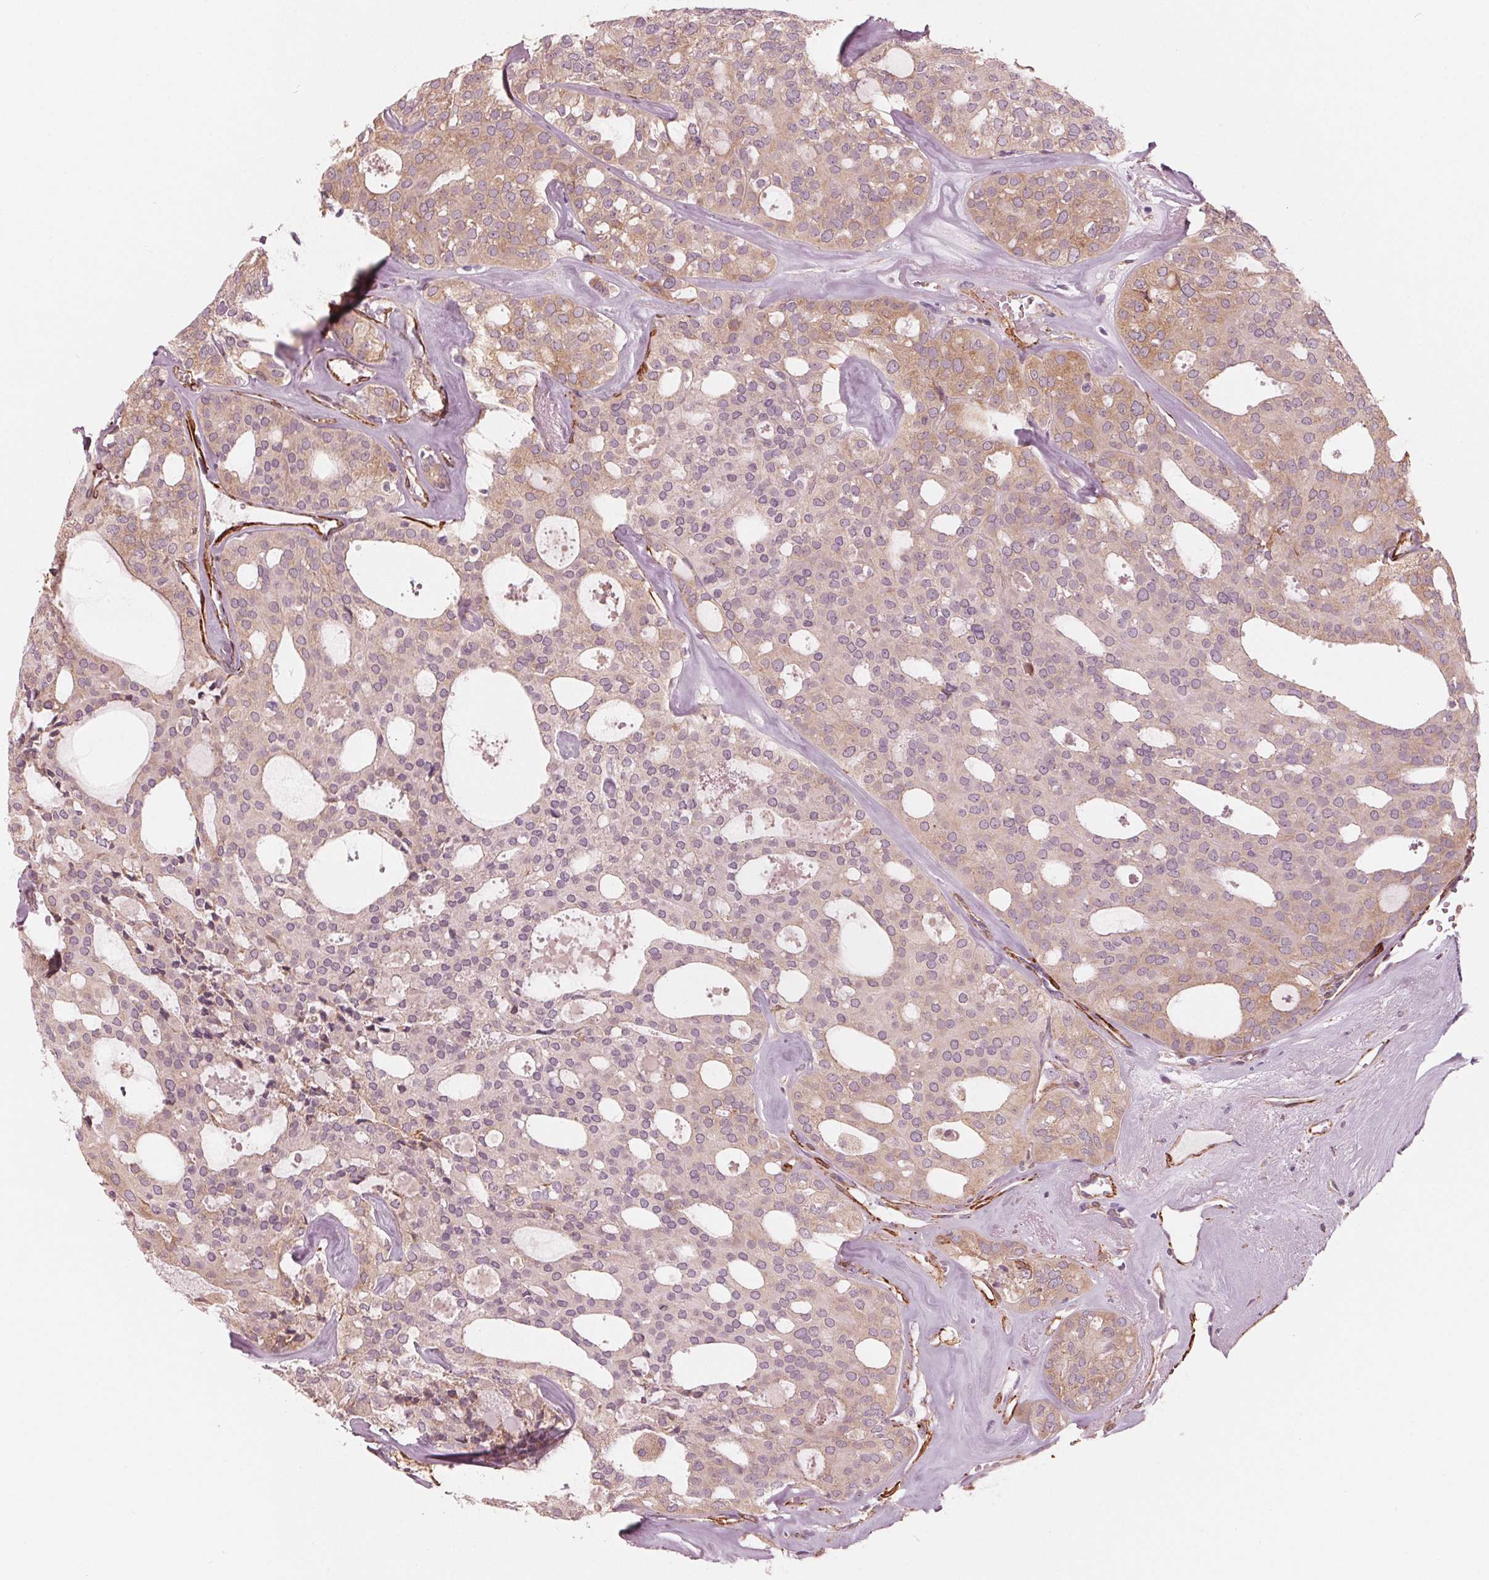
{"staining": {"intensity": "weak", "quantity": "25%-75%", "location": "cytoplasmic/membranous"}, "tissue": "thyroid cancer", "cell_type": "Tumor cells", "image_type": "cancer", "snomed": [{"axis": "morphology", "description": "Follicular adenoma carcinoma, NOS"}, {"axis": "topography", "description": "Thyroid gland"}], "caption": "Protein staining of thyroid cancer tissue shows weak cytoplasmic/membranous positivity in approximately 25%-75% of tumor cells.", "gene": "MIER3", "patient": {"sex": "male", "age": 75}}